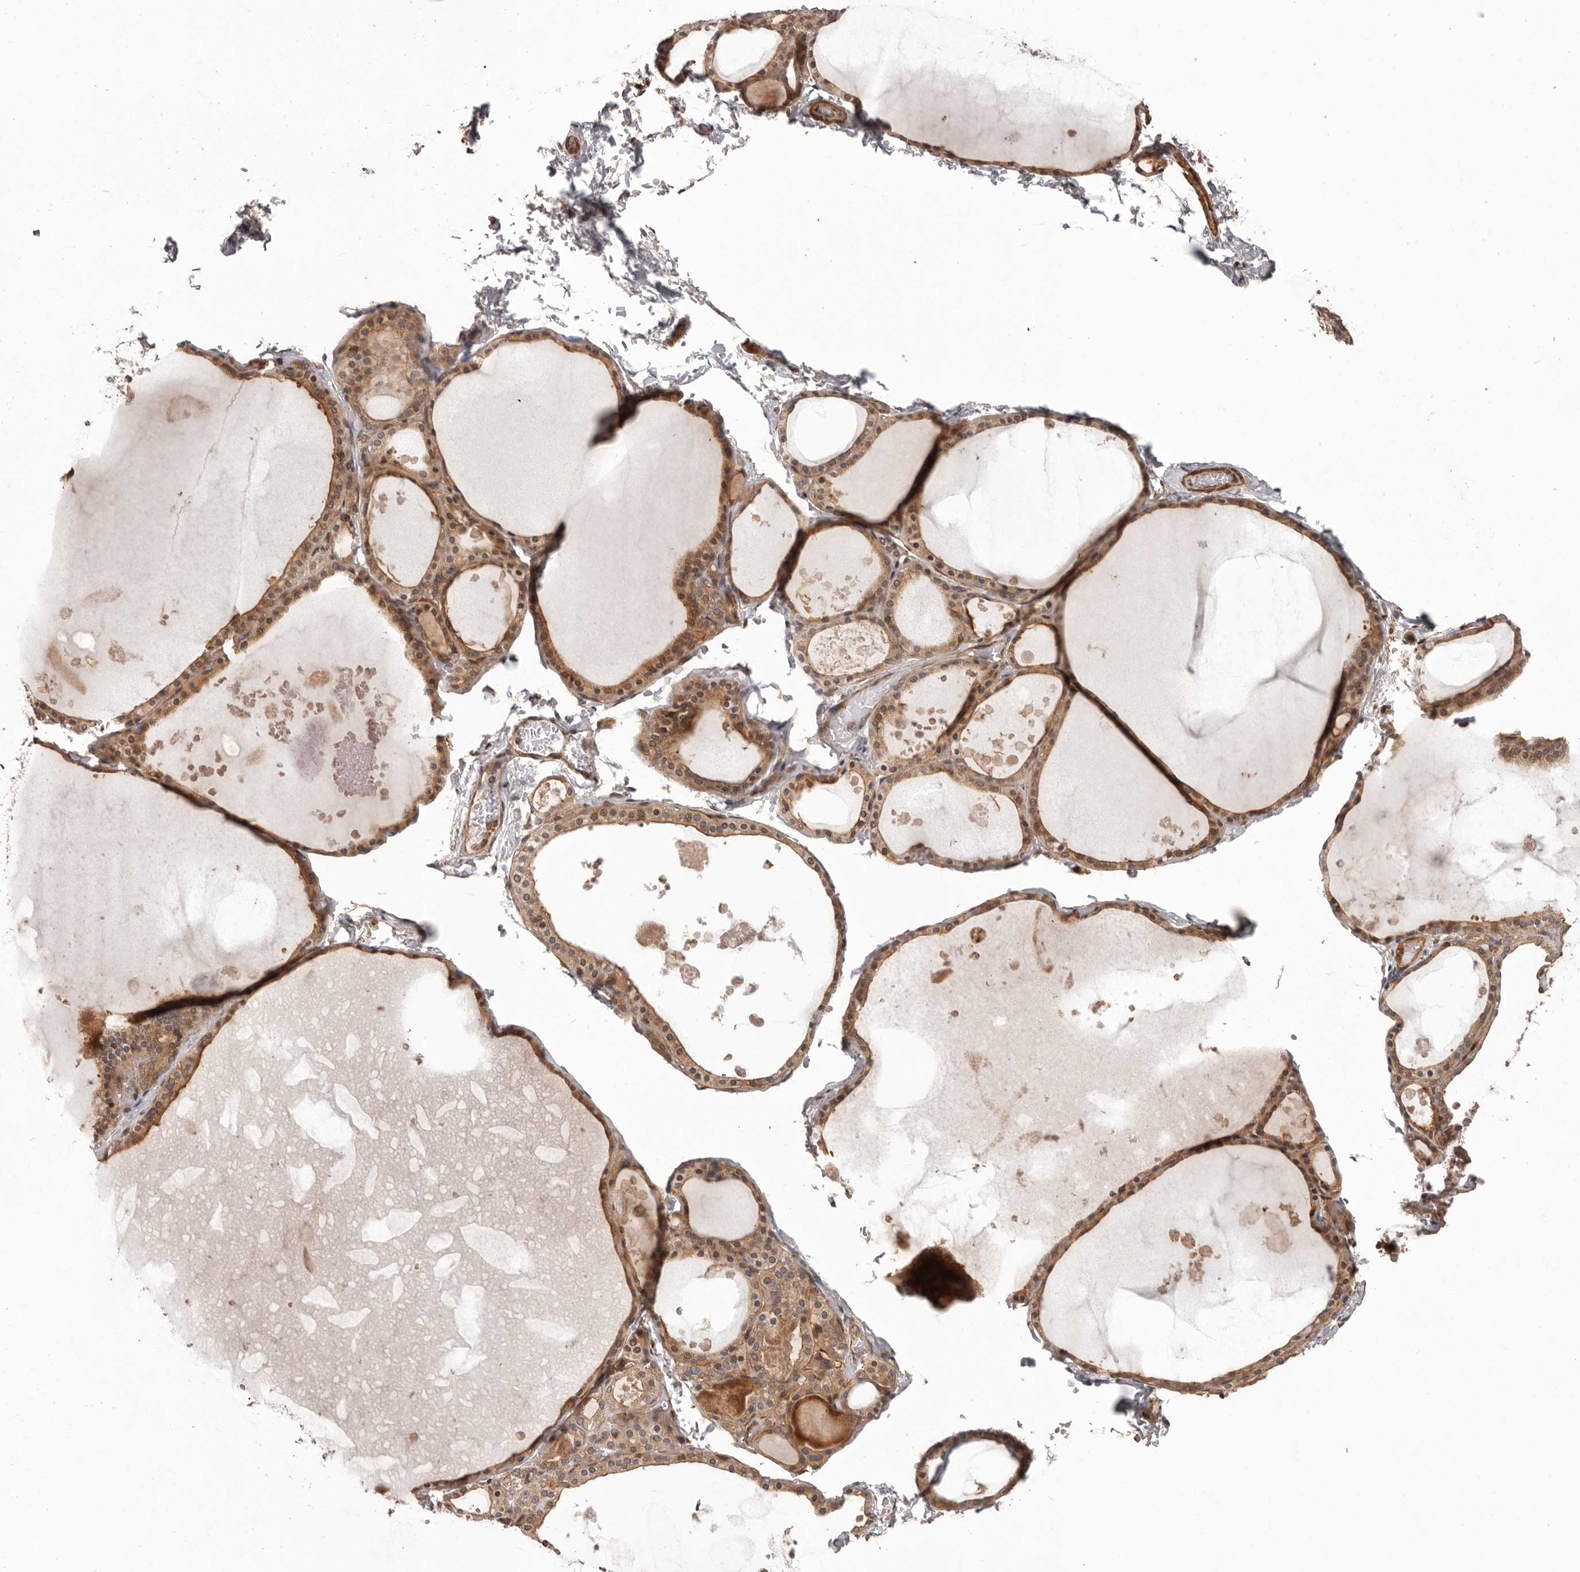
{"staining": {"intensity": "moderate", "quantity": ">75%", "location": "cytoplasmic/membranous"}, "tissue": "thyroid gland", "cell_type": "Glandular cells", "image_type": "normal", "snomed": [{"axis": "morphology", "description": "Normal tissue, NOS"}, {"axis": "topography", "description": "Thyroid gland"}], "caption": "Moderate cytoplasmic/membranous positivity is identified in about >75% of glandular cells in normal thyroid gland.", "gene": "NFKBIA", "patient": {"sex": "male", "age": 56}}